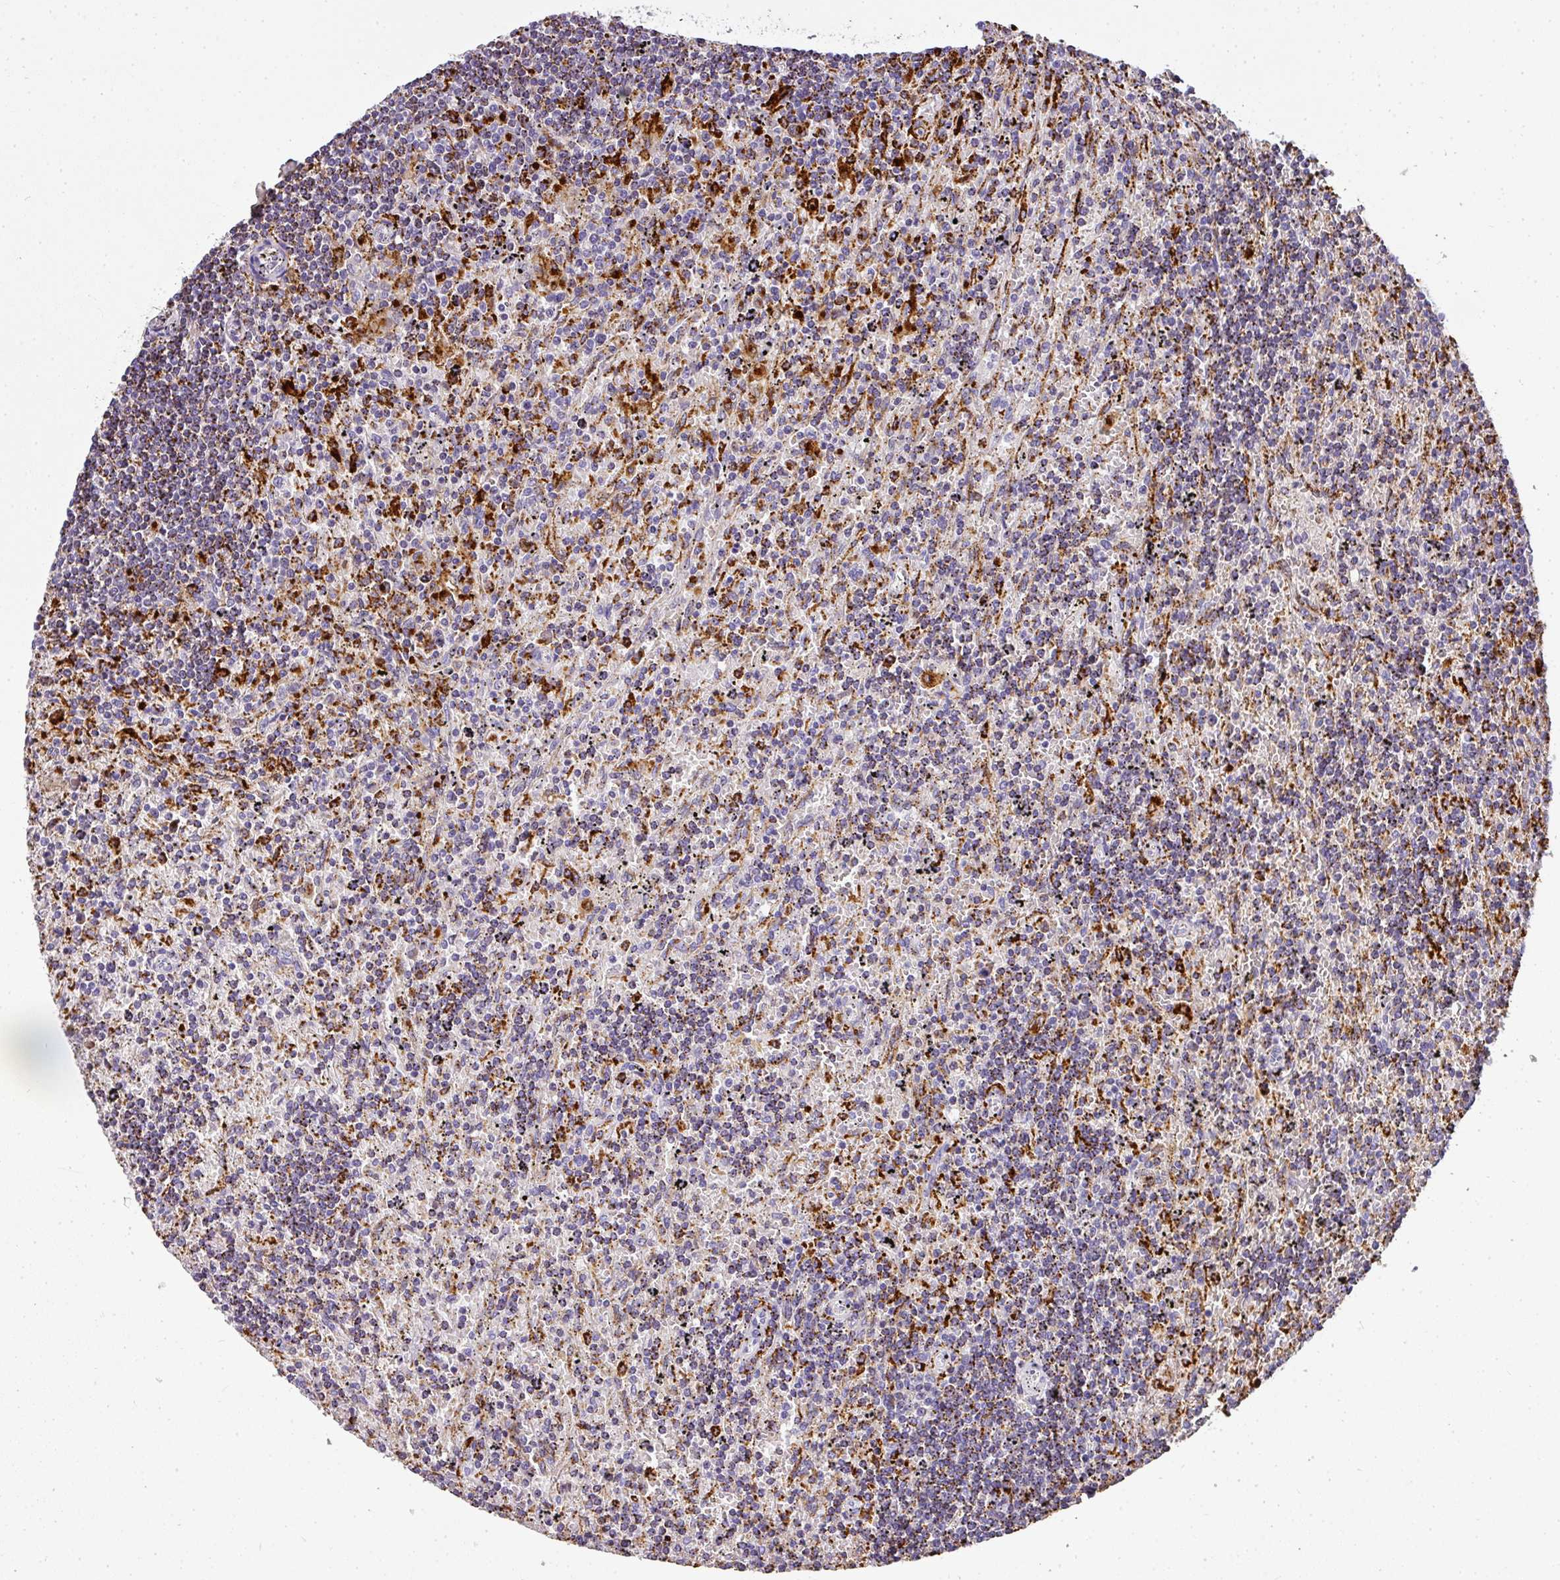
{"staining": {"intensity": "weak", "quantity": "25%-75%", "location": "cytoplasmic/membranous"}, "tissue": "lymphoma", "cell_type": "Tumor cells", "image_type": "cancer", "snomed": [{"axis": "morphology", "description": "Malignant lymphoma, non-Hodgkin's type, Low grade"}, {"axis": "topography", "description": "Spleen"}], "caption": "An image of lymphoma stained for a protein demonstrates weak cytoplasmic/membranous brown staining in tumor cells.", "gene": "MMACHC", "patient": {"sex": "male", "age": 76}}